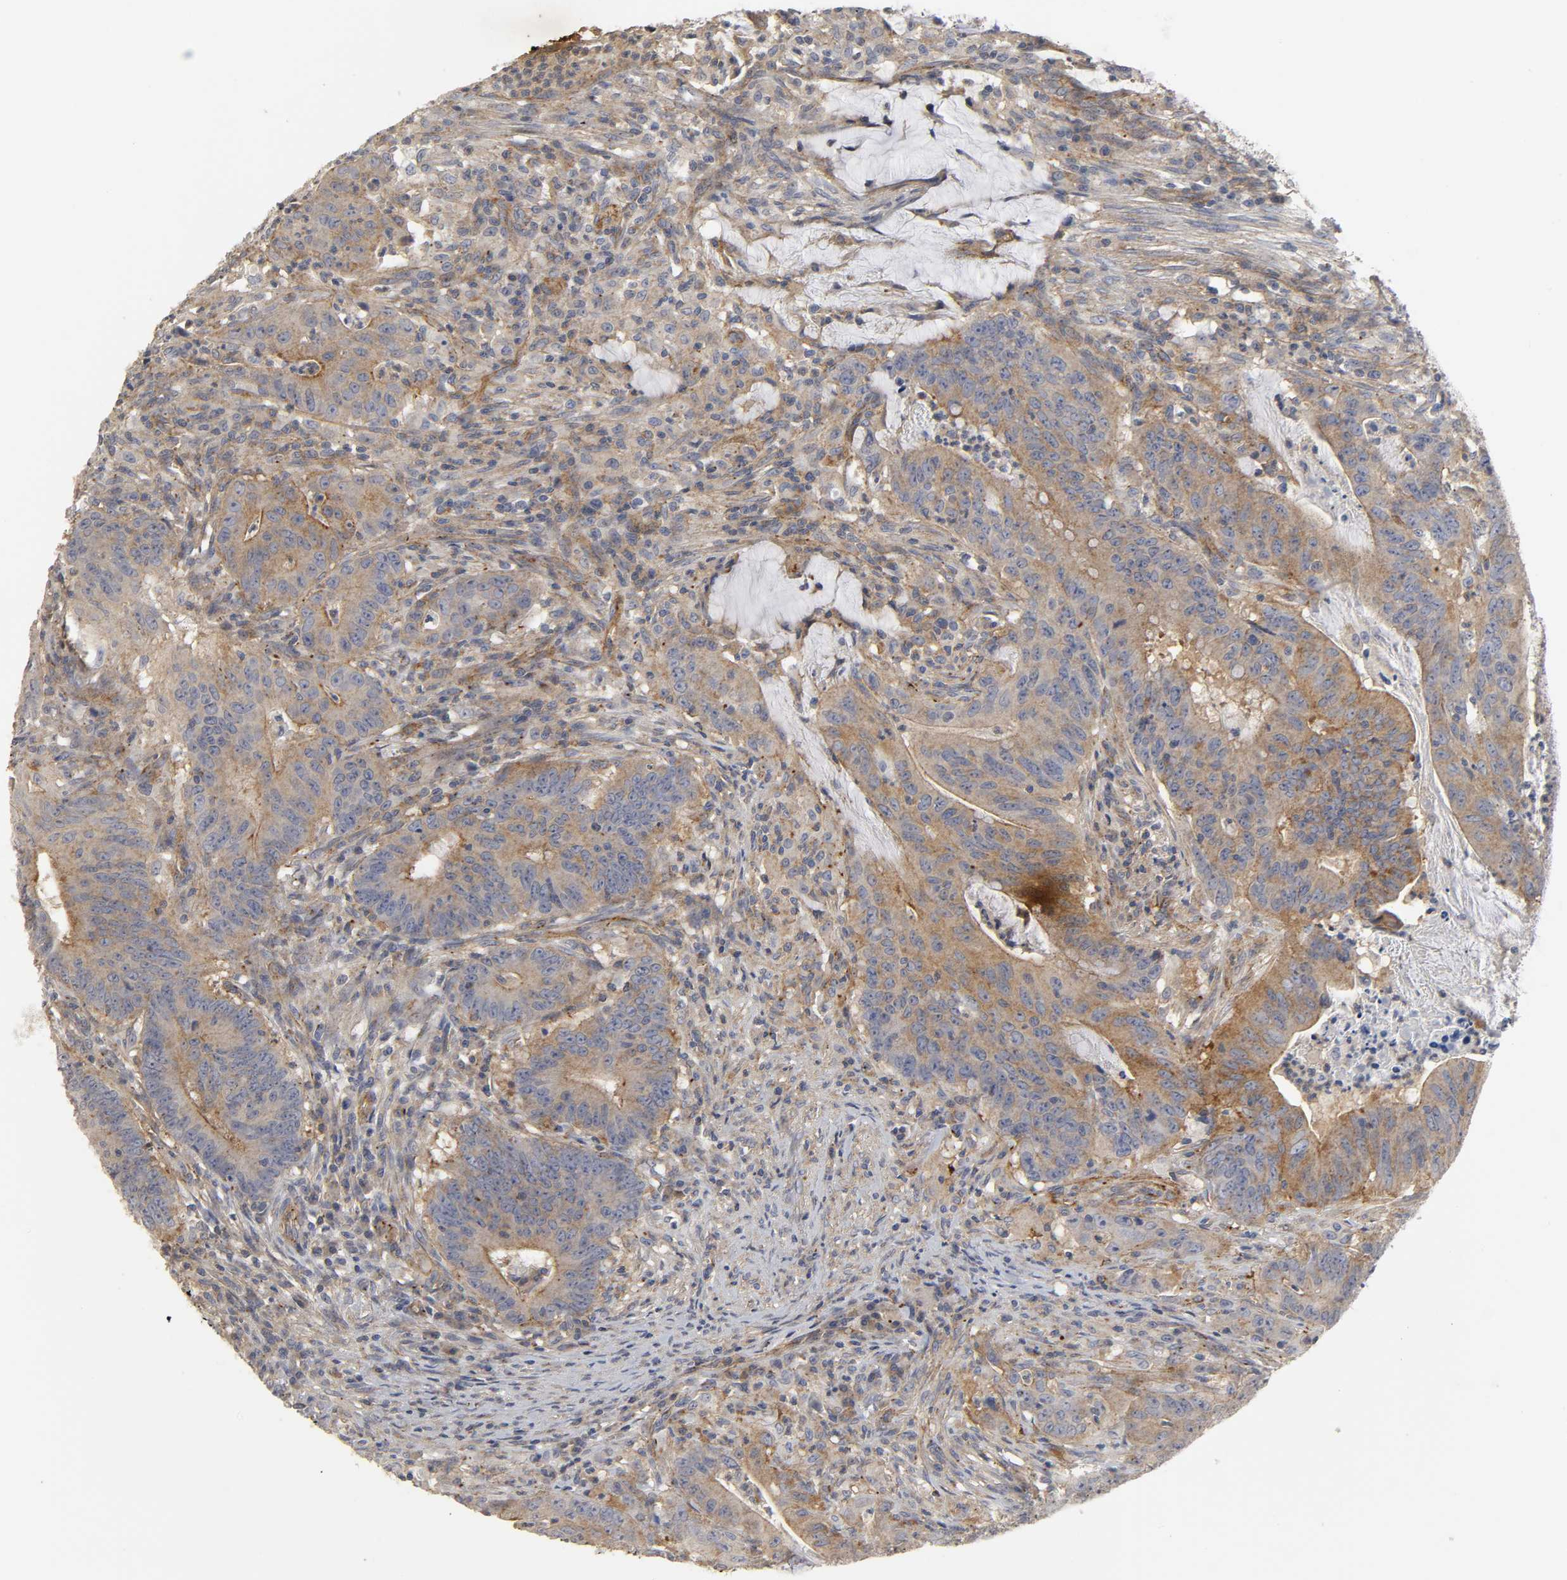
{"staining": {"intensity": "strong", "quantity": ">75%", "location": "cytoplasmic/membranous"}, "tissue": "colorectal cancer", "cell_type": "Tumor cells", "image_type": "cancer", "snomed": [{"axis": "morphology", "description": "Adenocarcinoma, NOS"}, {"axis": "topography", "description": "Colon"}], "caption": "Brown immunohistochemical staining in colorectal adenocarcinoma reveals strong cytoplasmic/membranous expression in about >75% of tumor cells.", "gene": "SH3GLB1", "patient": {"sex": "male", "age": 45}}